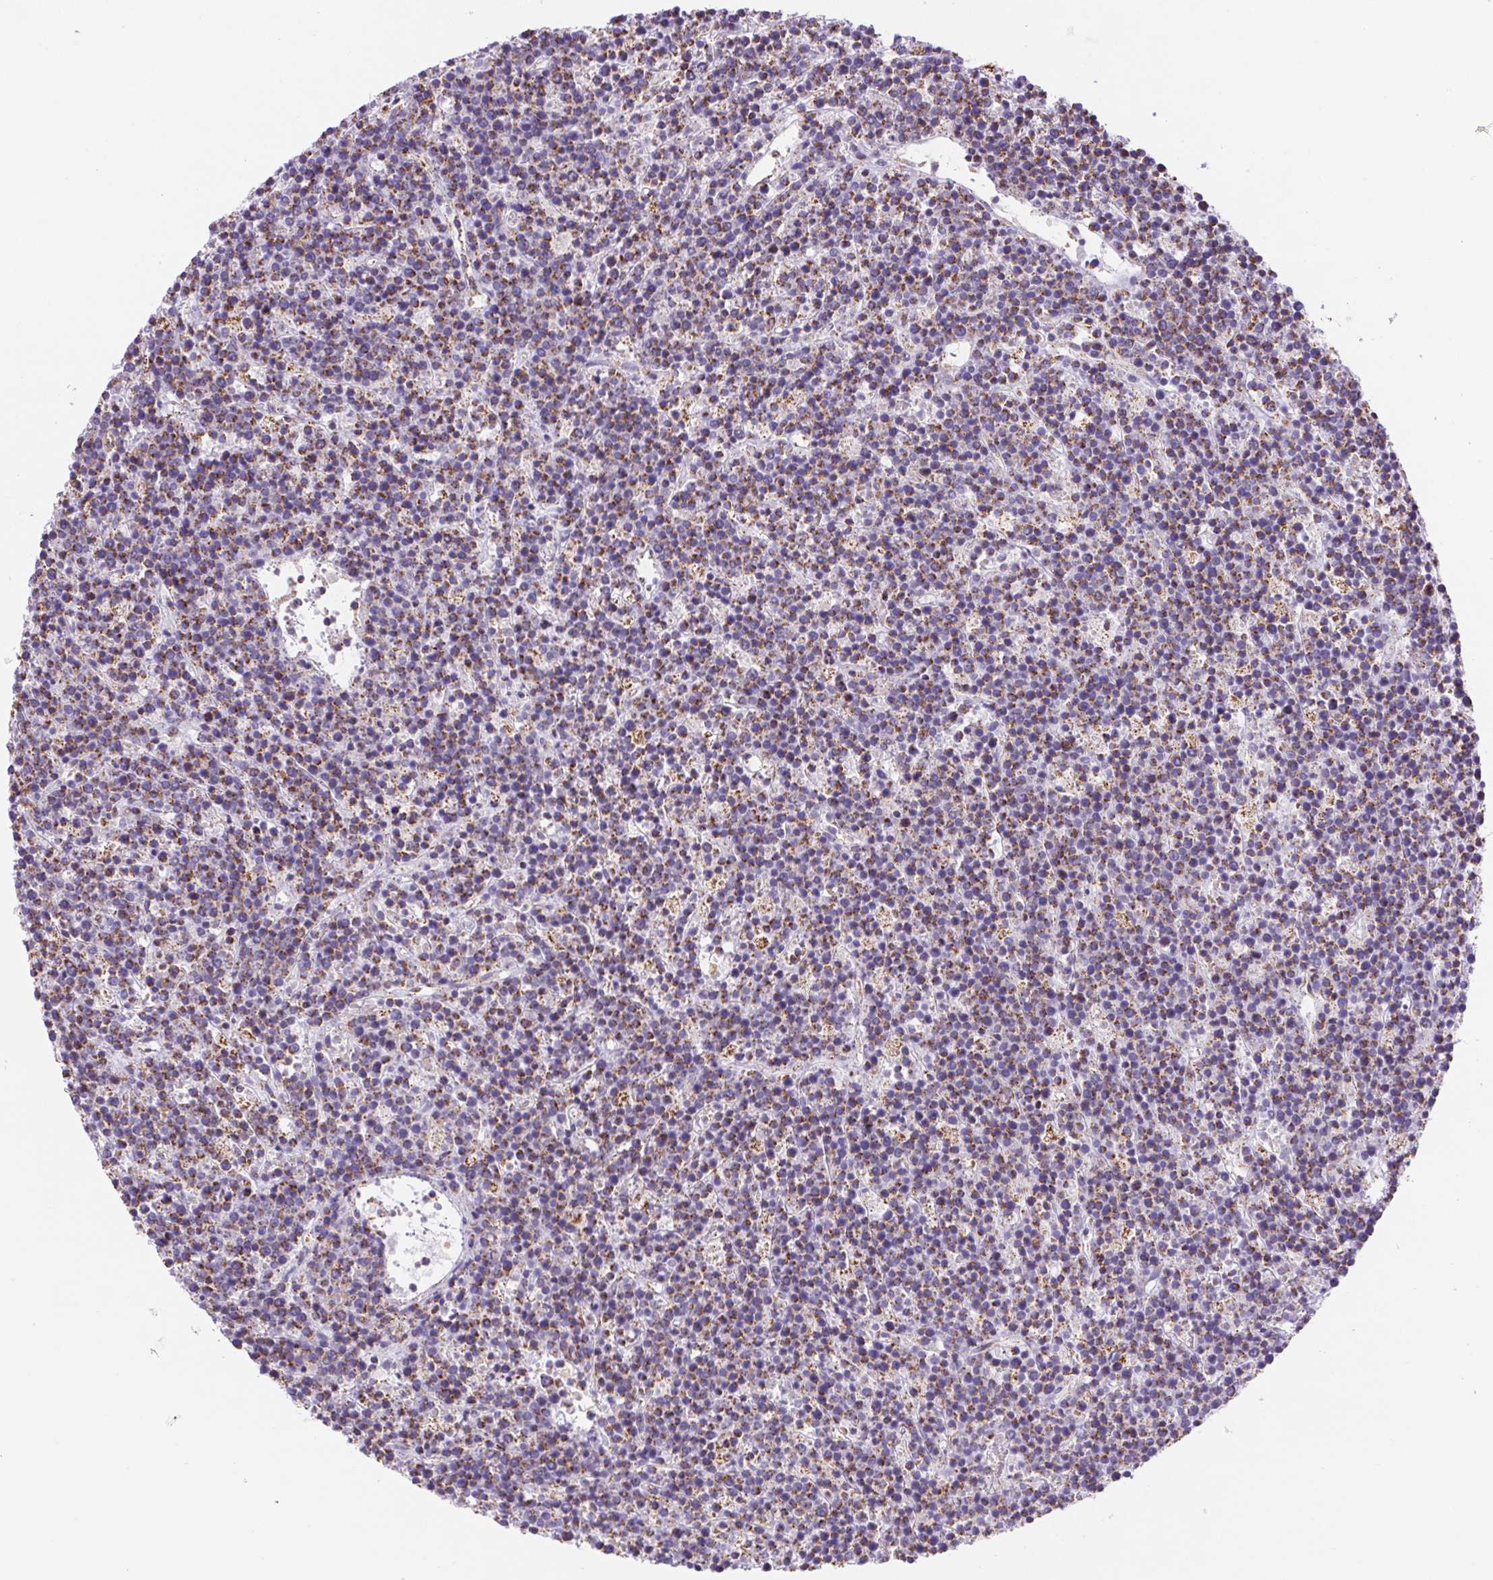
{"staining": {"intensity": "weak", "quantity": "25%-75%", "location": "cytoplasmic/membranous"}, "tissue": "lymphoma", "cell_type": "Tumor cells", "image_type": "cancer", "snomed": [{"axis": "morphology", "description": "Malignant lymphoma, non-Hodgkin's type, High grade"}, {"axis": "topography", "description": "Ovary"}], "caption": "This photomicrograph exhibits immunohistochemistry (IHC) staining of human malignant lymphoma, non-Hodgkin's type (high-grade), with low weak cytoplasmic/membranous staining in approximately 25%-75% of tumor cells.", "gene": "NIPSNAP2", "patient": {"sex": "female", "age": 56}}